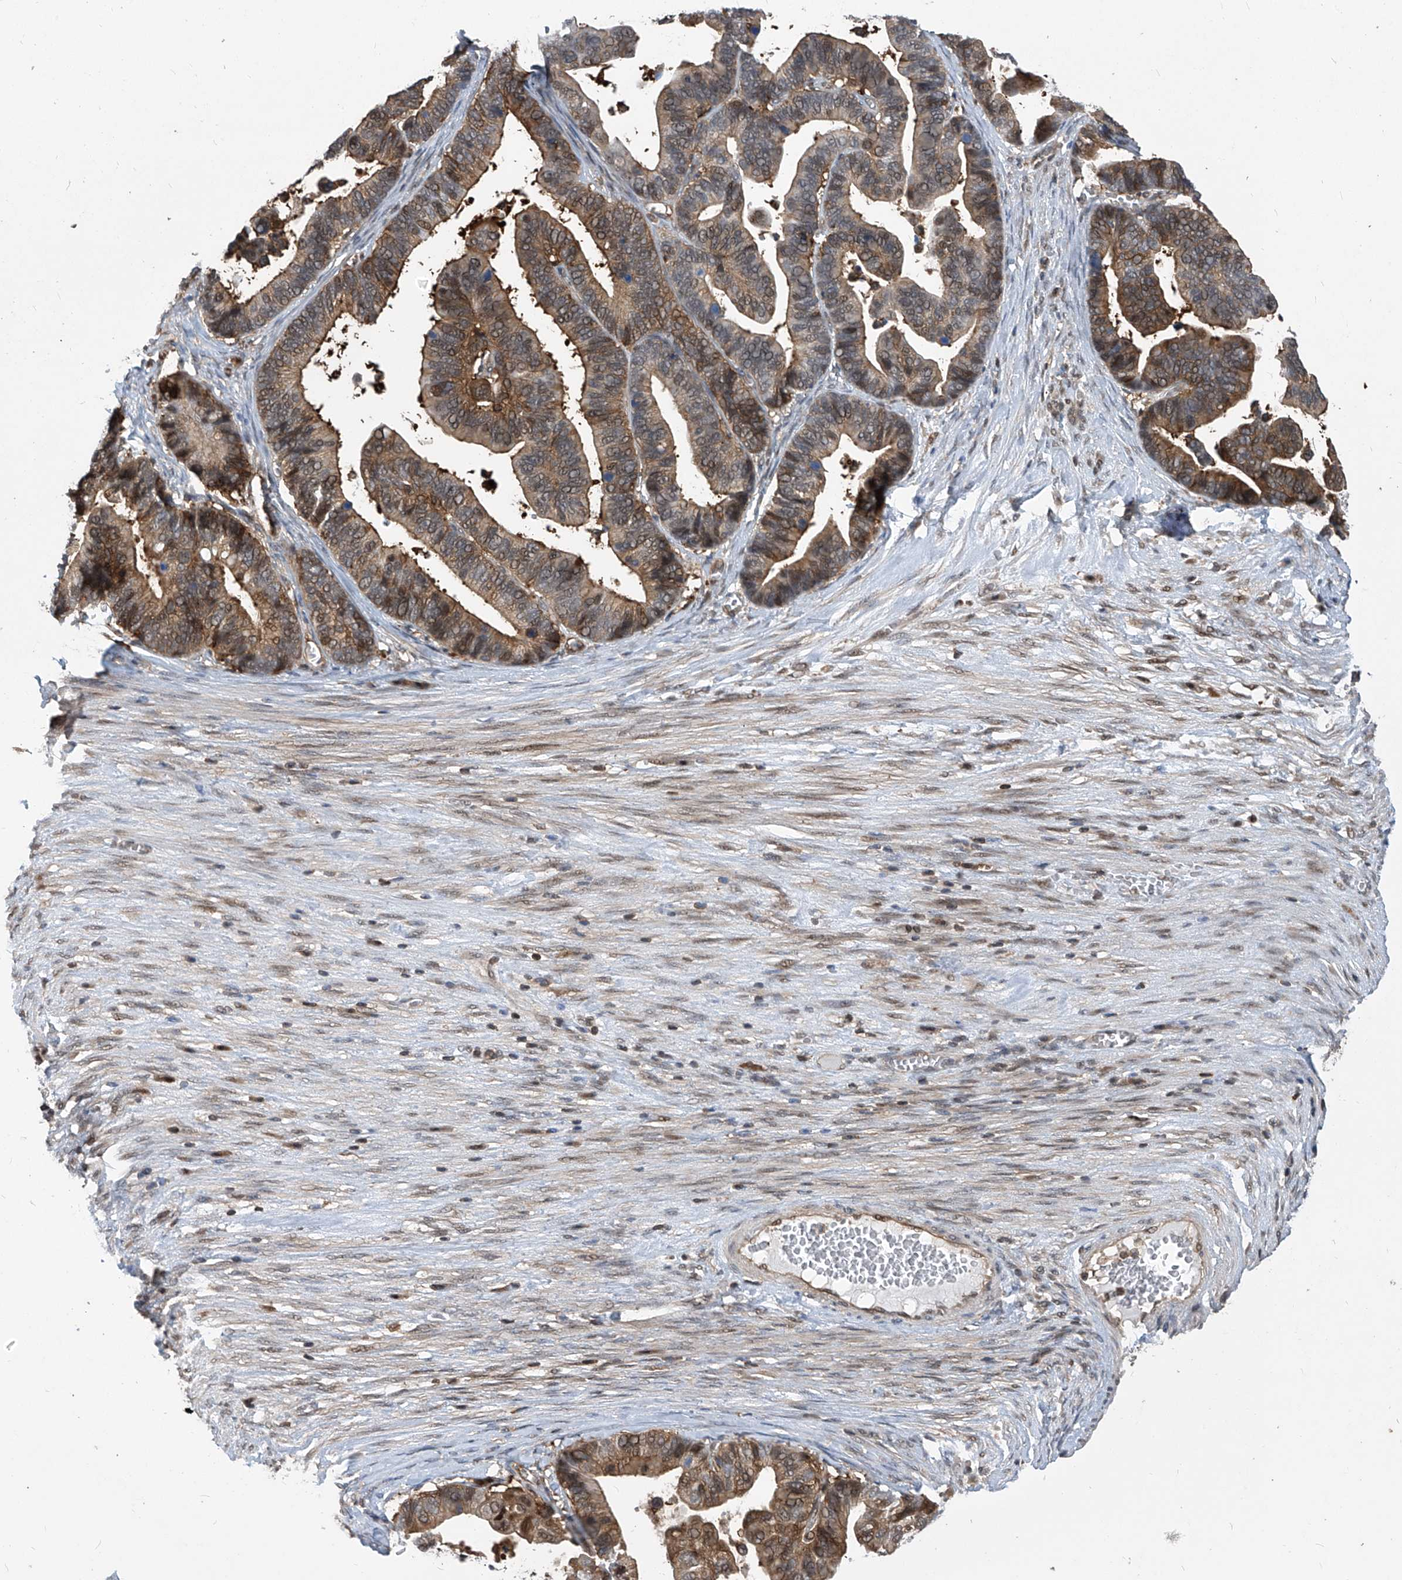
{"staining": {"intensity": "moderate", "quantity": "25%-75%", "location": "cytoplasmic/membranous,nuclear"}, "tissue": "ovarian cancer", "cell_type": "Tumor cells", "image_type": "cancer", "snomed": [{"axis": "morphology", "description": "Cystadenocarcinoma, serous, NOS"}, {"axis": "topography", "description": "Ovary"}], "caption": "Serous cystadenocarcinoma (ovarian) tissue exhibits moderate cytoplasmic/membranous and nuclear expression in approximately 25%-75% of tumor cells, visualized by immunohistochemistry.", "gene": "PSMB1", "patient": {"sex": "female", "age": 56}}